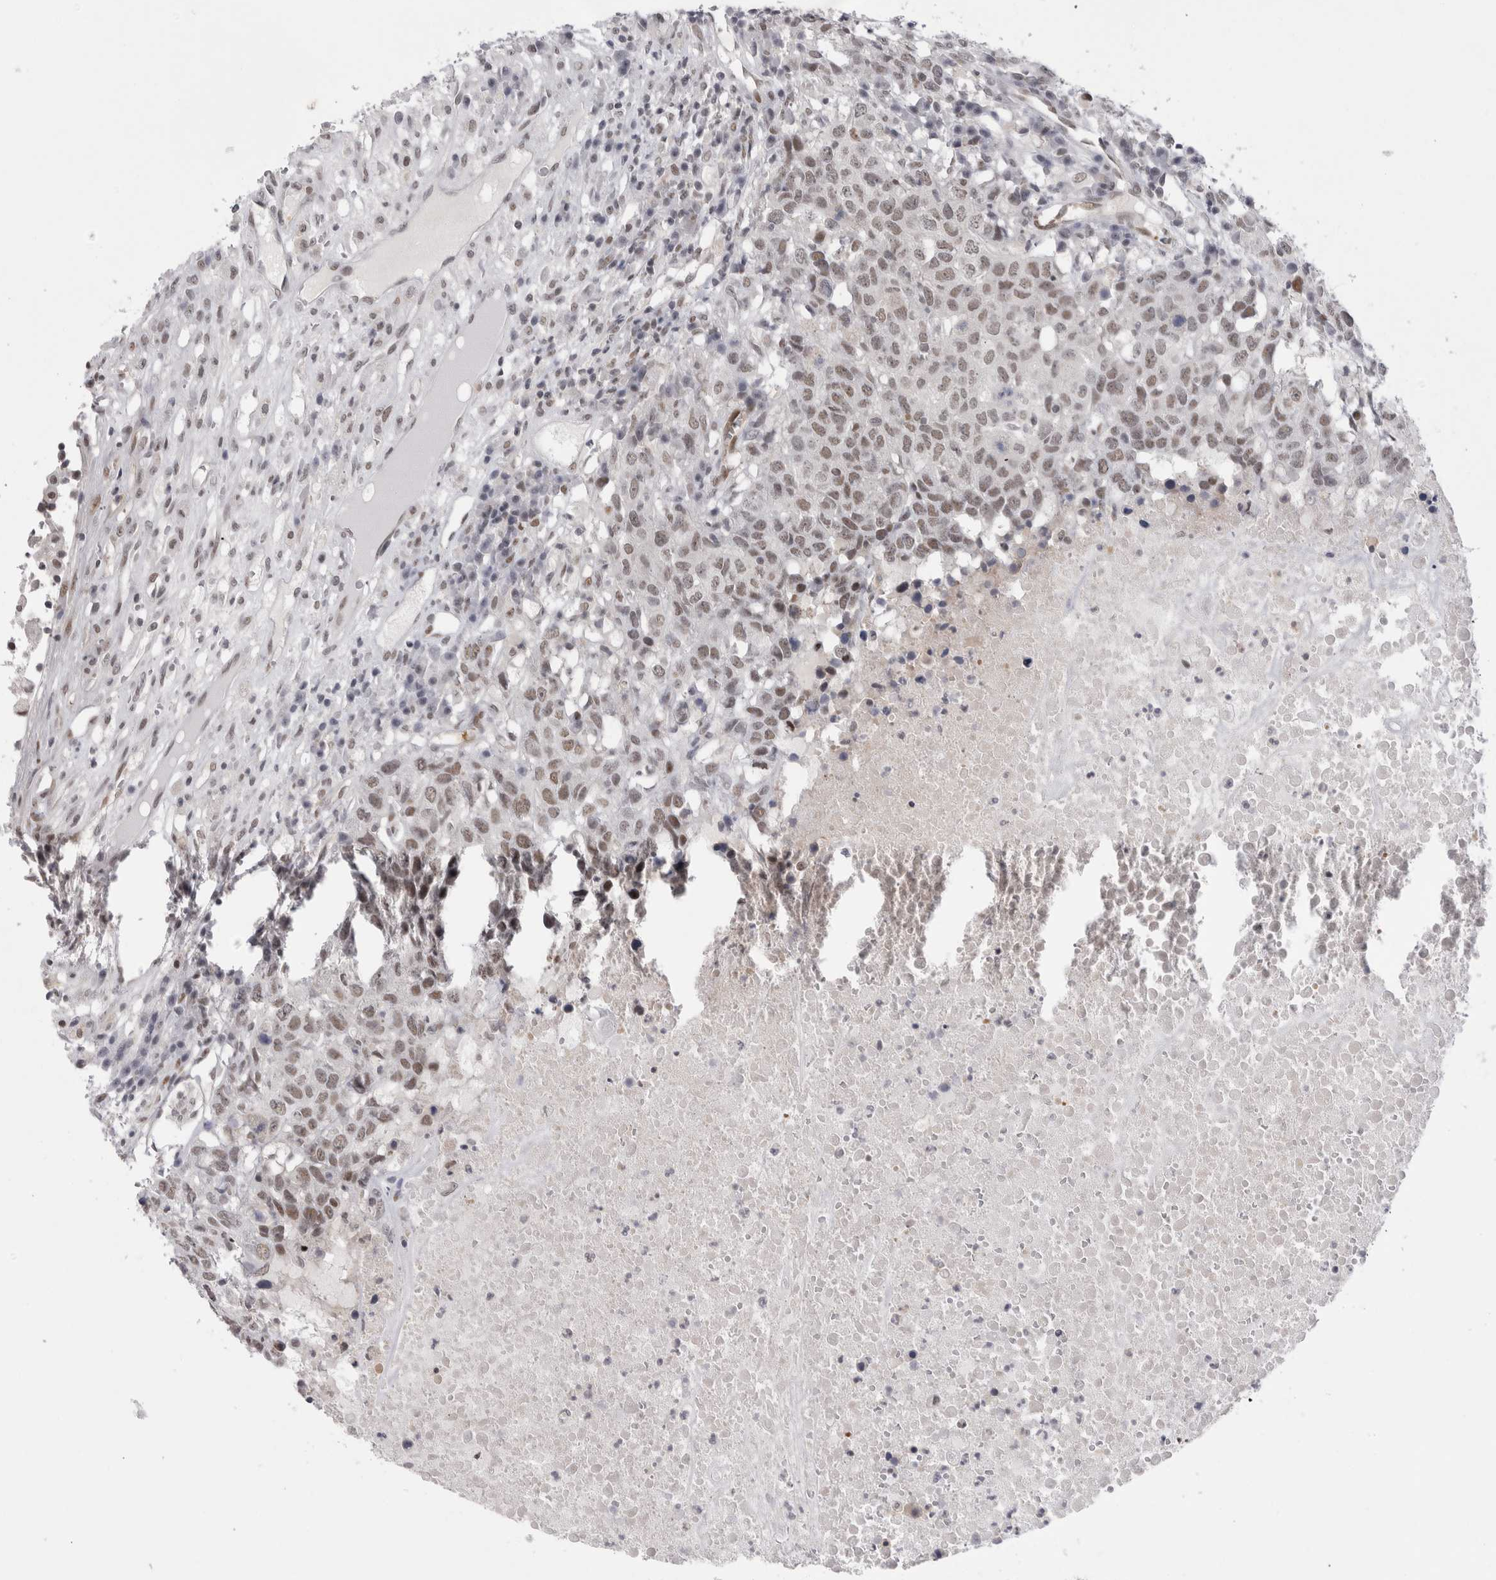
{"staining": {"intensity": "weak", "quantity": ">75%", "location": "nuclear"}, "tissue": "head and neck cancer", "cell_type": "Tumor cells", "image_type": "cancer", "snomed": [{"axis": "morphology", "description": "Squamous cell carcinoma, NOS"}, {"axis": "topography", "description": "Head-Neck"}], "caption": "IHC image of neoplastic tissue: human head and neck cancer (squamous cell carcinoma) stained using IHC exhibits low levels of weak protein expression localized specifically in the nuclear of tumor cells, appearing as a nuclear brown color.", "gene": "PSMB2", "patient": {"sex": "male", "age": 66}}